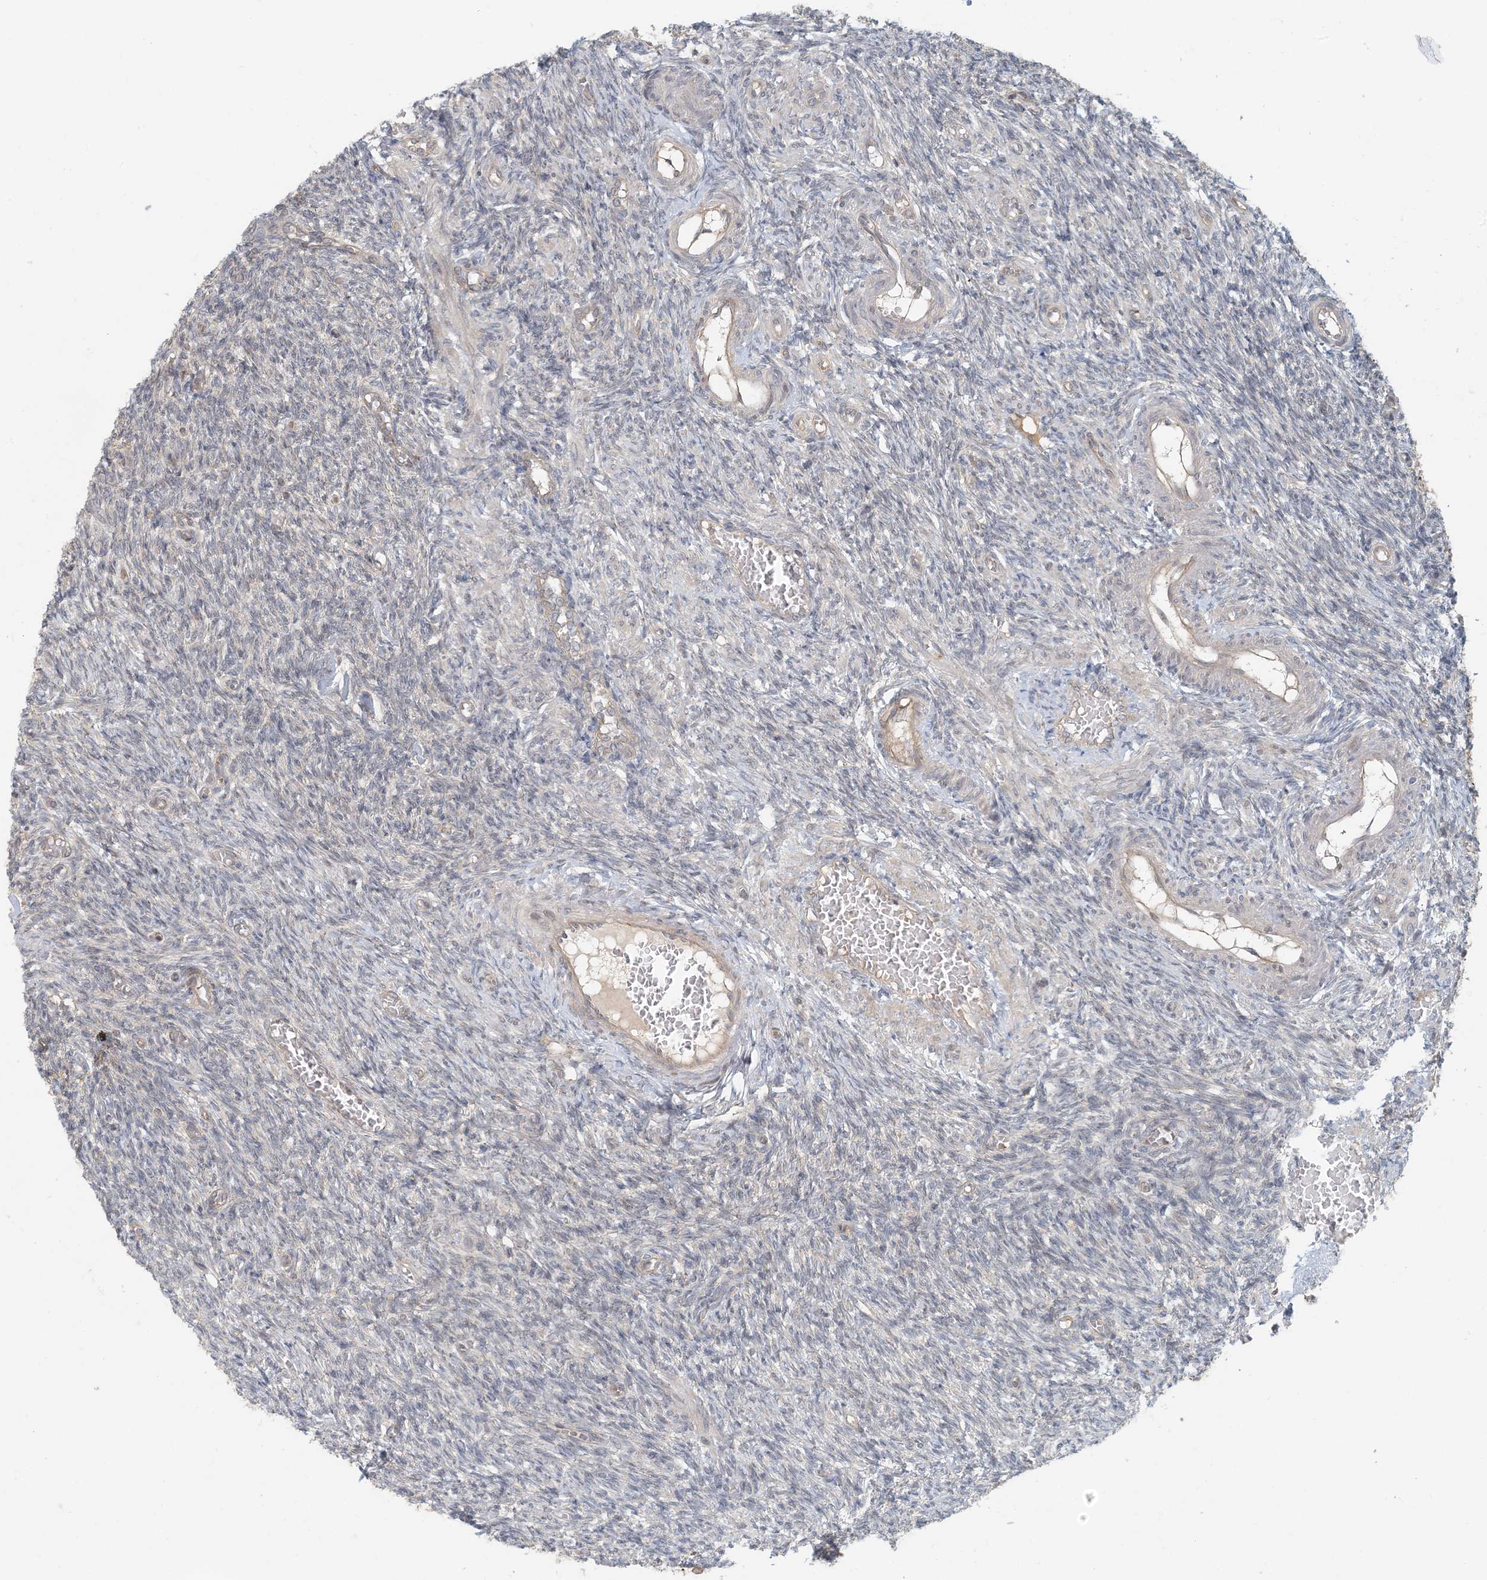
{"staining": {"intensity": "negative", "quantity": "none", "location": "none"}, "tissue": "ovary", "cell_type": "Ovarian stroma cells", "image_type": "normal", "snomed": [{"axis": "morphology", "description": "Normal tissue, NOS"}, {"axis": "topography", "description": "Ovary"}], "caption": "Ovarian stroma cells are negative for protein expression in unremarkable human ovary. (IHC, brightfield microscopy, high magnification).", "gene": "OBI1", "patient": {"sex": "female", "age": 27}}